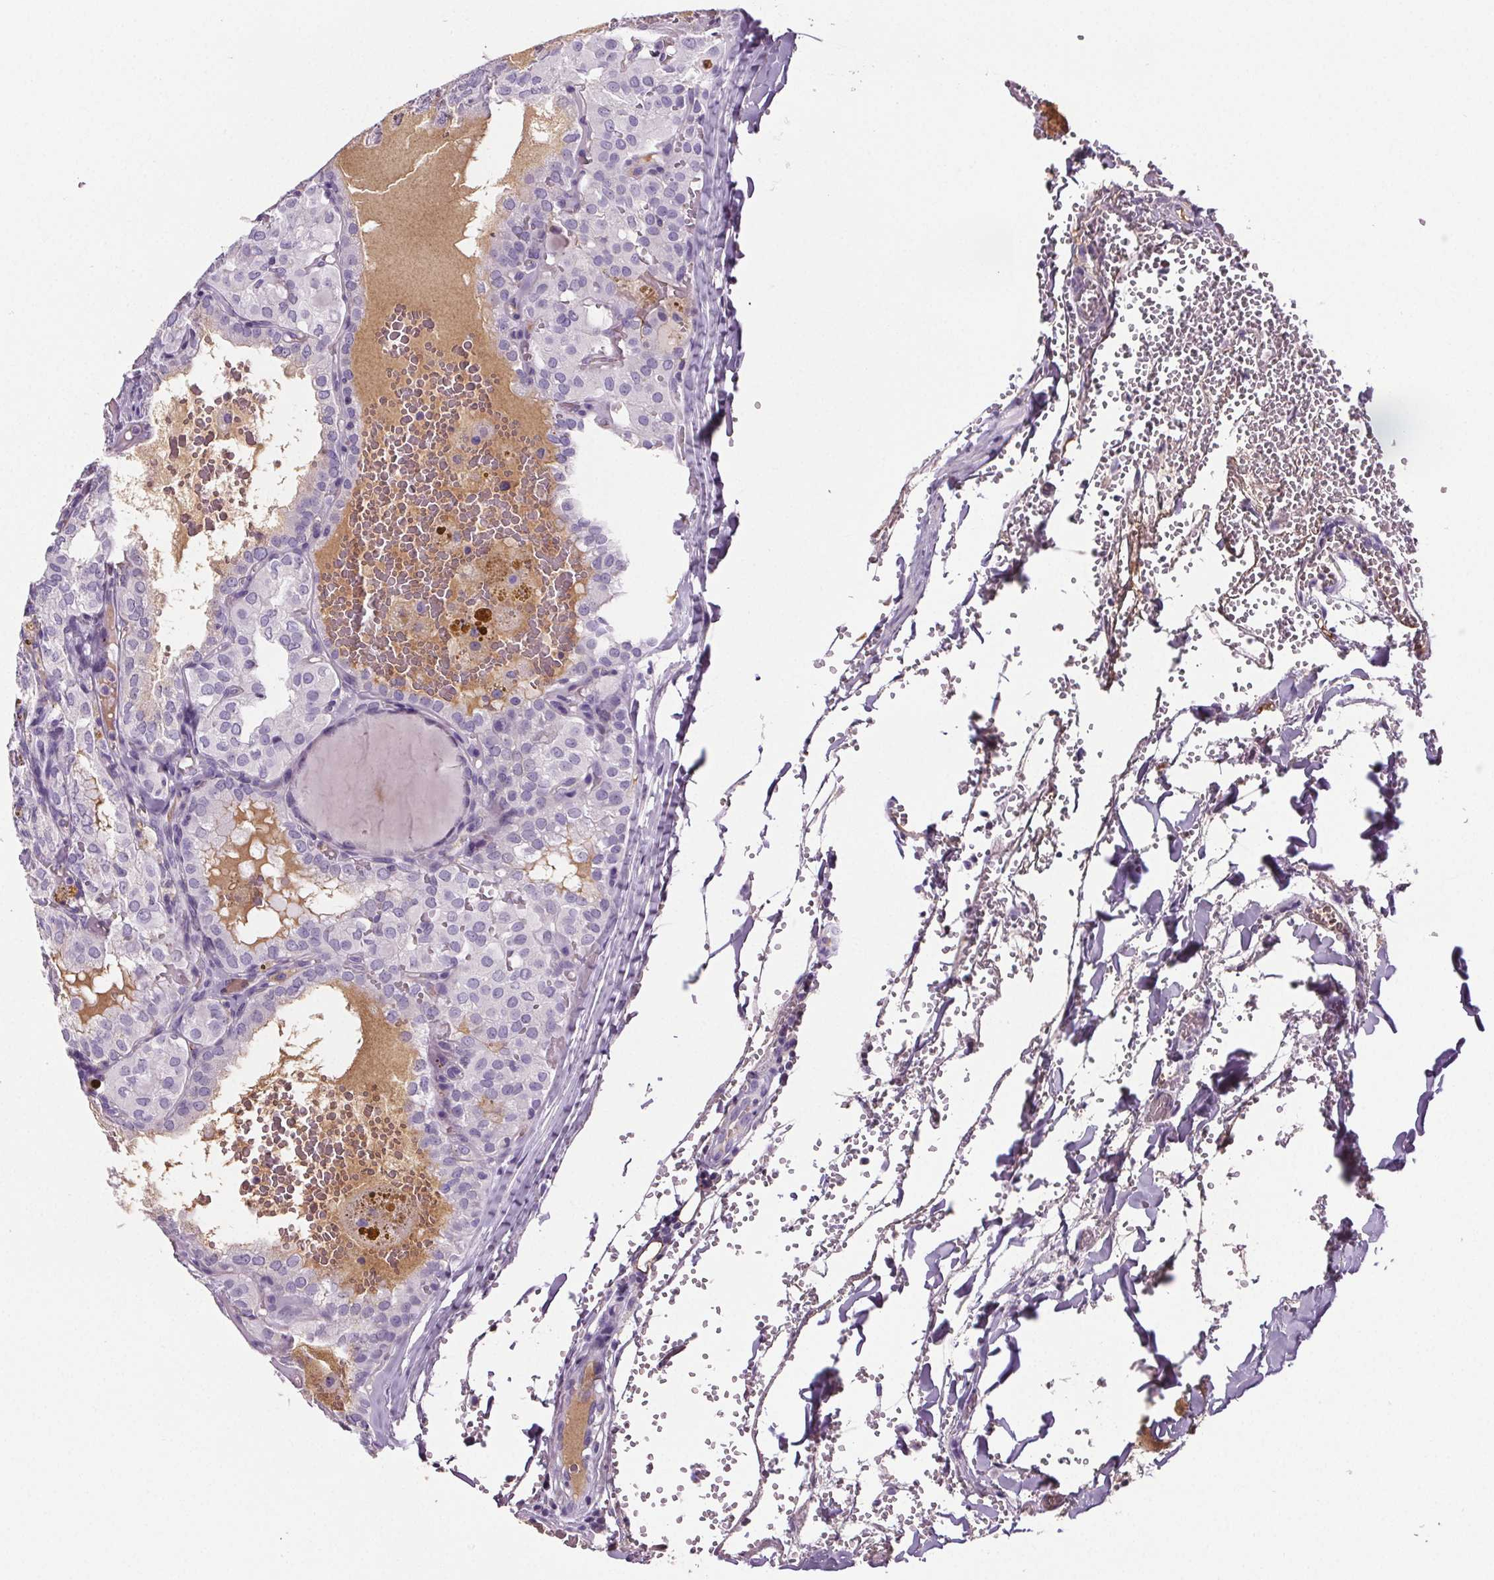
{"staining": {"intensity": "negative", "quantity": "none", "location": "none"}, "tissue": "thyroid cancer", "cell_type": "Tumor cells", "image_type": "cancer", "snomed": [{"axis": "morphology", "description": "Papillary adenocarcinoma, NOS"}, {"axis": "topography", "description": "Thyroid gland"}], "caption": "Tumor cells show no significant protein positivity in thyroid cancer (papillary adenocarcinoma).", "gene": "CD5L", "patient": {"sex": "male", "age": 20}}